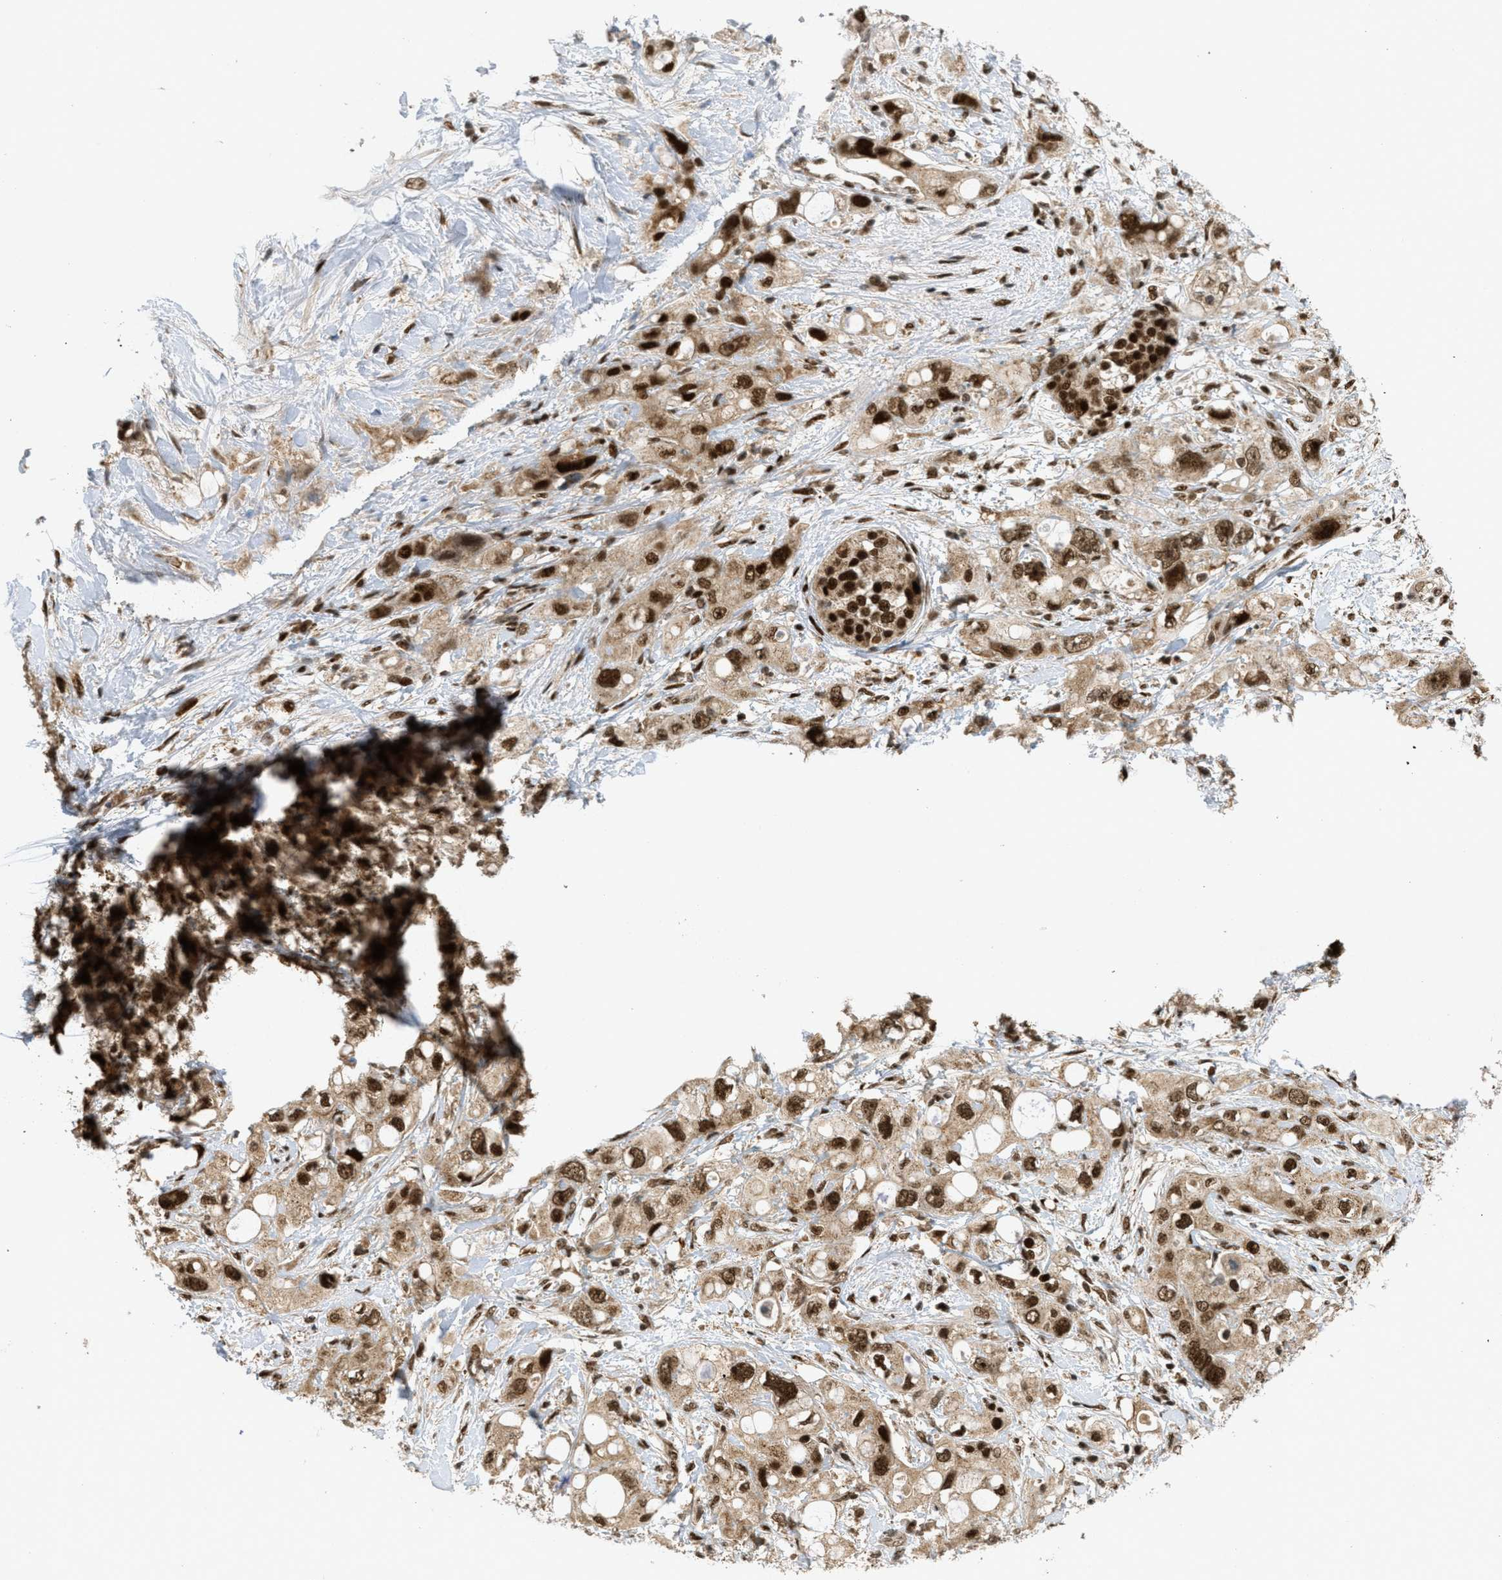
{"staining": {"intensity": "strong", "quantity": ">75%", "location": "cytoplasmic/membranous,nuclear"}, "tissue": "pancreatic cancer", "cell_type": "Tumor cells", "image_type": "cancer", "snomed": [{"axis": "morphology", "description": "Adenocarcinoma, NOS"}, {"axis": "topography", "description": "Pancreas"}], "caption": "Pancreatic cancer stained for a protein displays strong cytoplasmic/membranous and nuclear positivity in tumor cells.", "gene": "TLK1", "patient": {"sex": "female", "age": 56}}